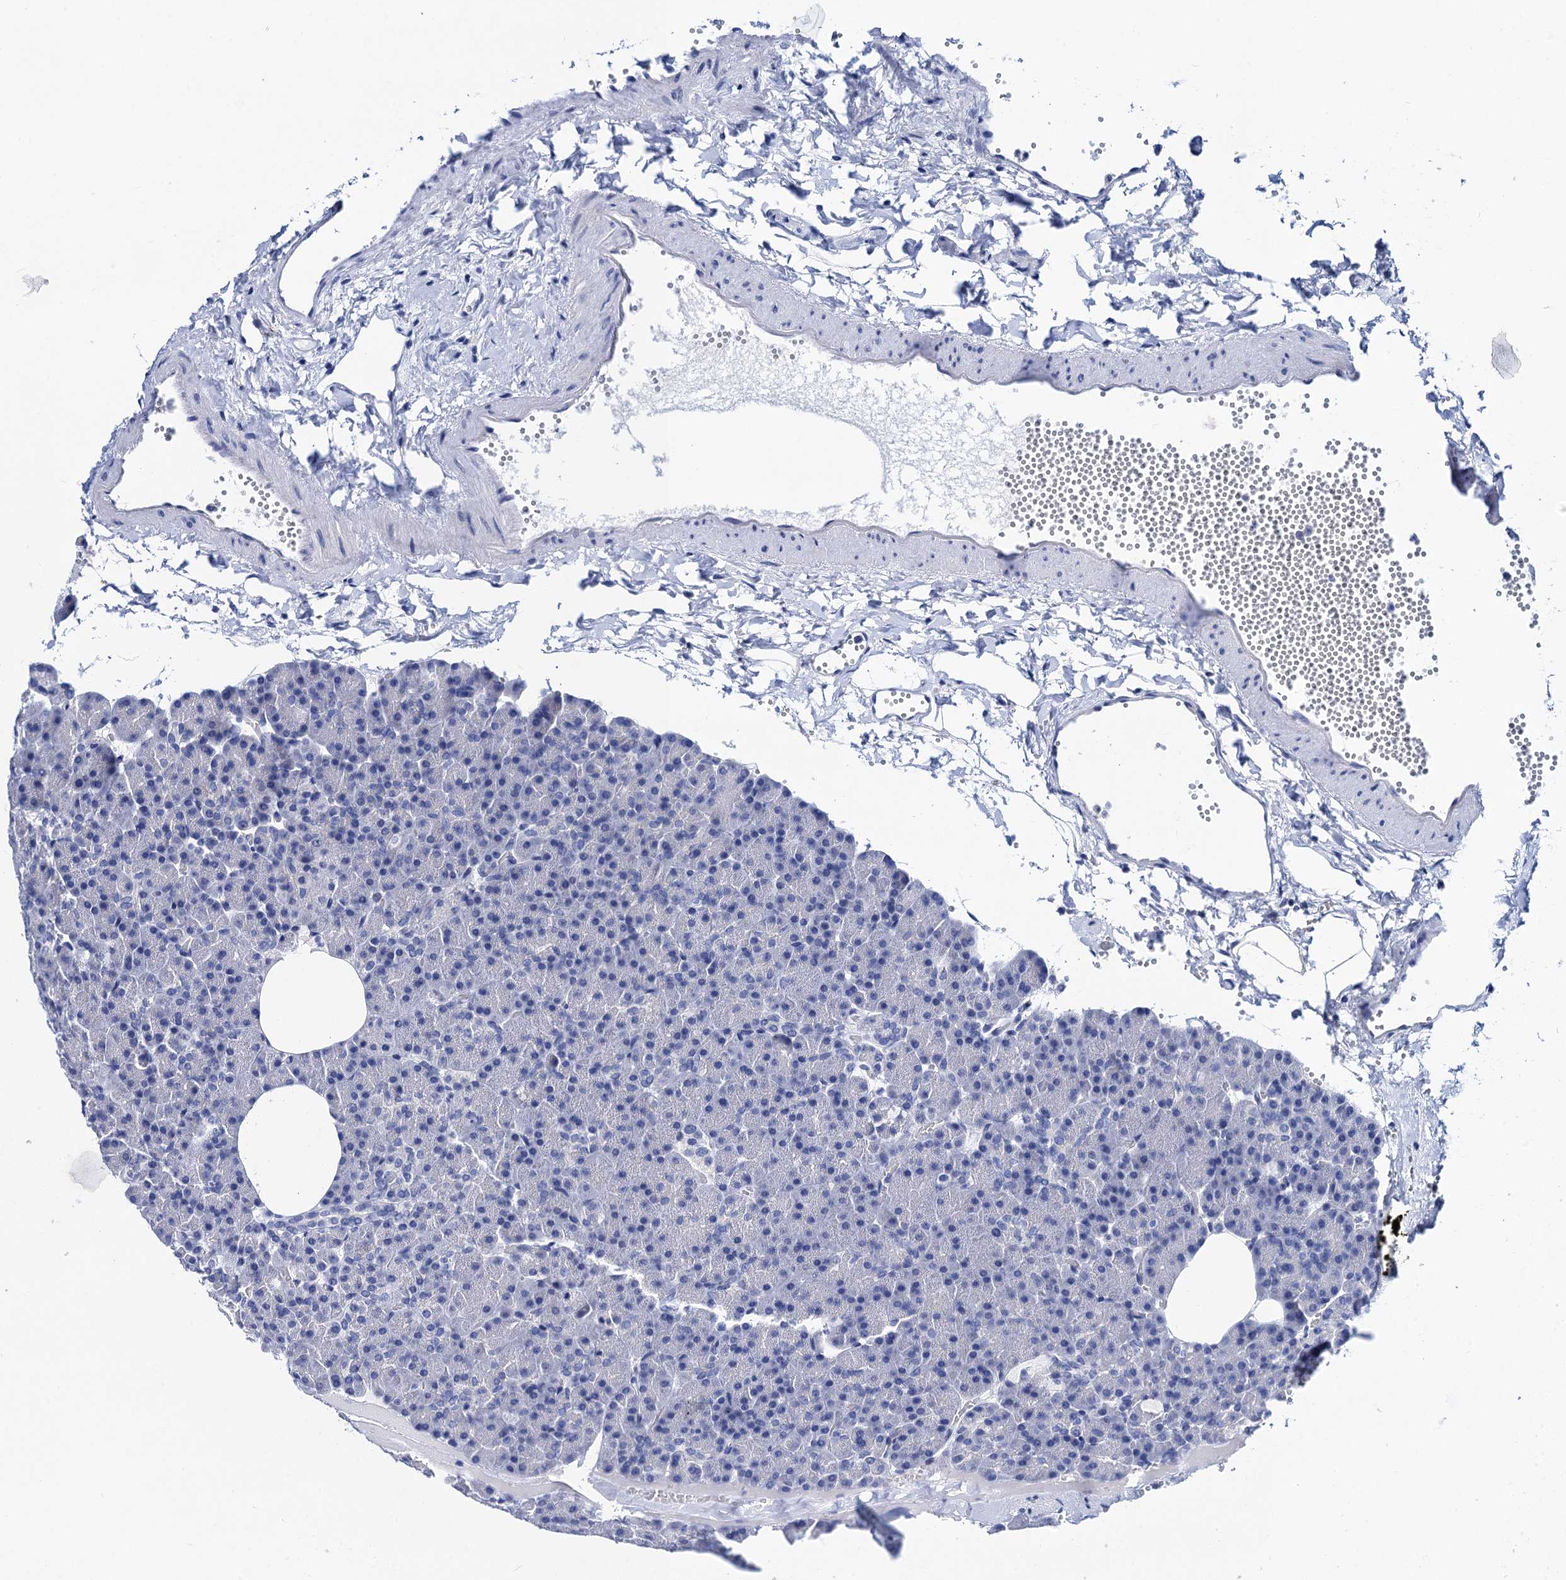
{"staining": {"intensity": "negative", "quantity": "none", "location": "none"}, "tissue": "pancreas", "cell_type": "Exocrine glandular cells", "image_type": "normal", "snomed": [{"axis": "morphology", "description": "Normal tissue, NOS"}, {"axis": "morphology", "description": "Carcinoid, malignant, NOS"}, {"axis": "topography", "description": "Pancreas"}], "caption": "The histopathology image shows no significant staining in exocrine glandular cells of pancreas. The staining was performed using DAB (3,3'-diaminobenzidine) to visualize the protein expression in brown, while the nuclei were stained in blue with hematoxylin (Magnification: 20x).", "gene": "LYPD3", "patient": {"sex": "female", "age": 35}}